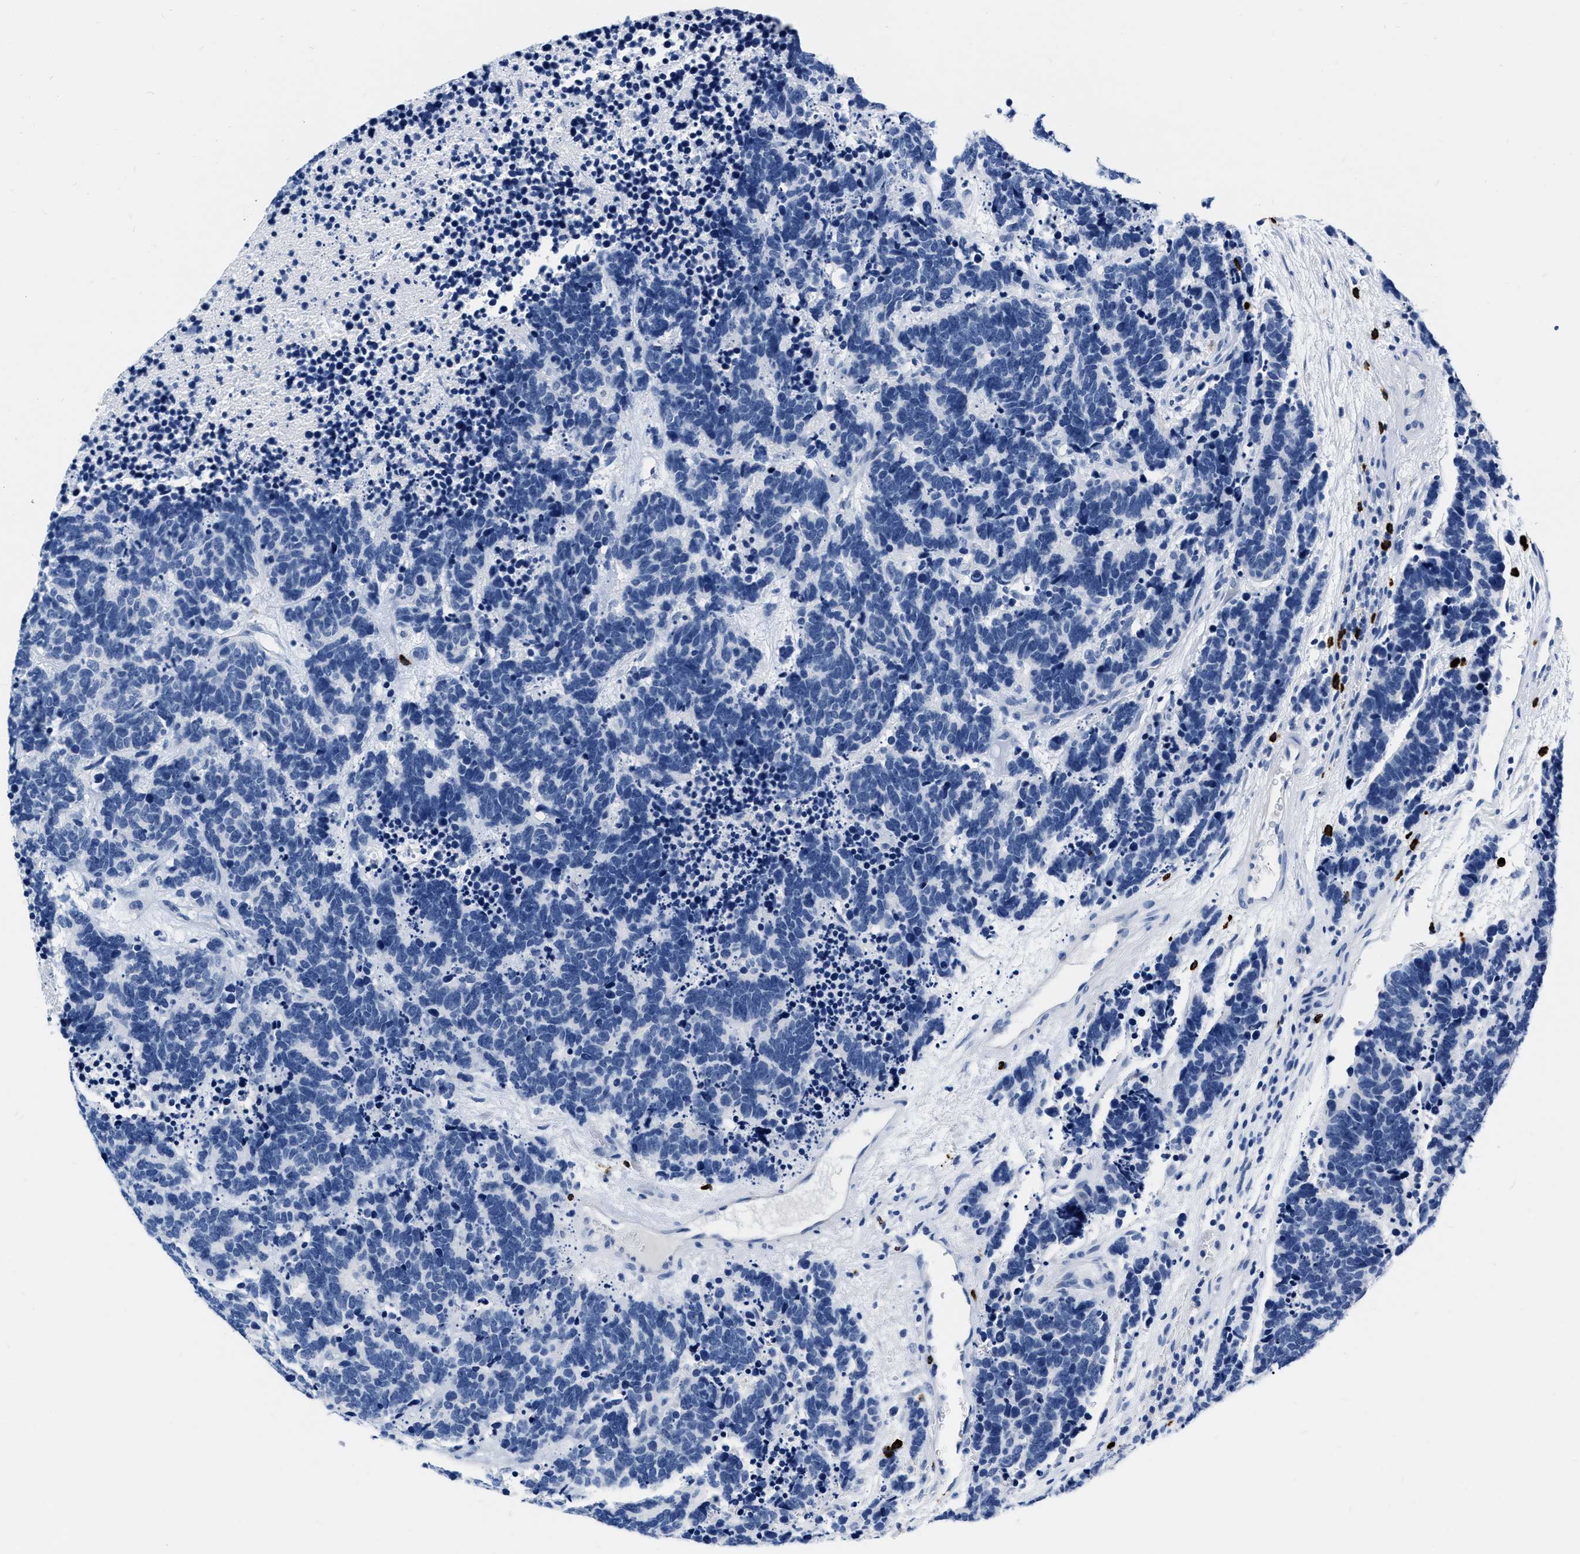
{"staining": {"intensity": "negative", "quantity": "none", "location": "none"}, "tissue": "carcinoid", "cell_type": "Tumor cells", "image_type": "cancer", "snomed": [{"axis": "morphology", "description": "Carcinoma, NOS"}, {"axis": "morphology", "description": "Carcinoid, malignant, NOS"}, {"axis": "topography", "description": "Urinary bladder"}], "caption": "Immunohistochemical staining of carcinoid demonstrates no significant positivity in tumor cells.", "gene": "CER1", "patient": {"sex": "male", "age": 57}}